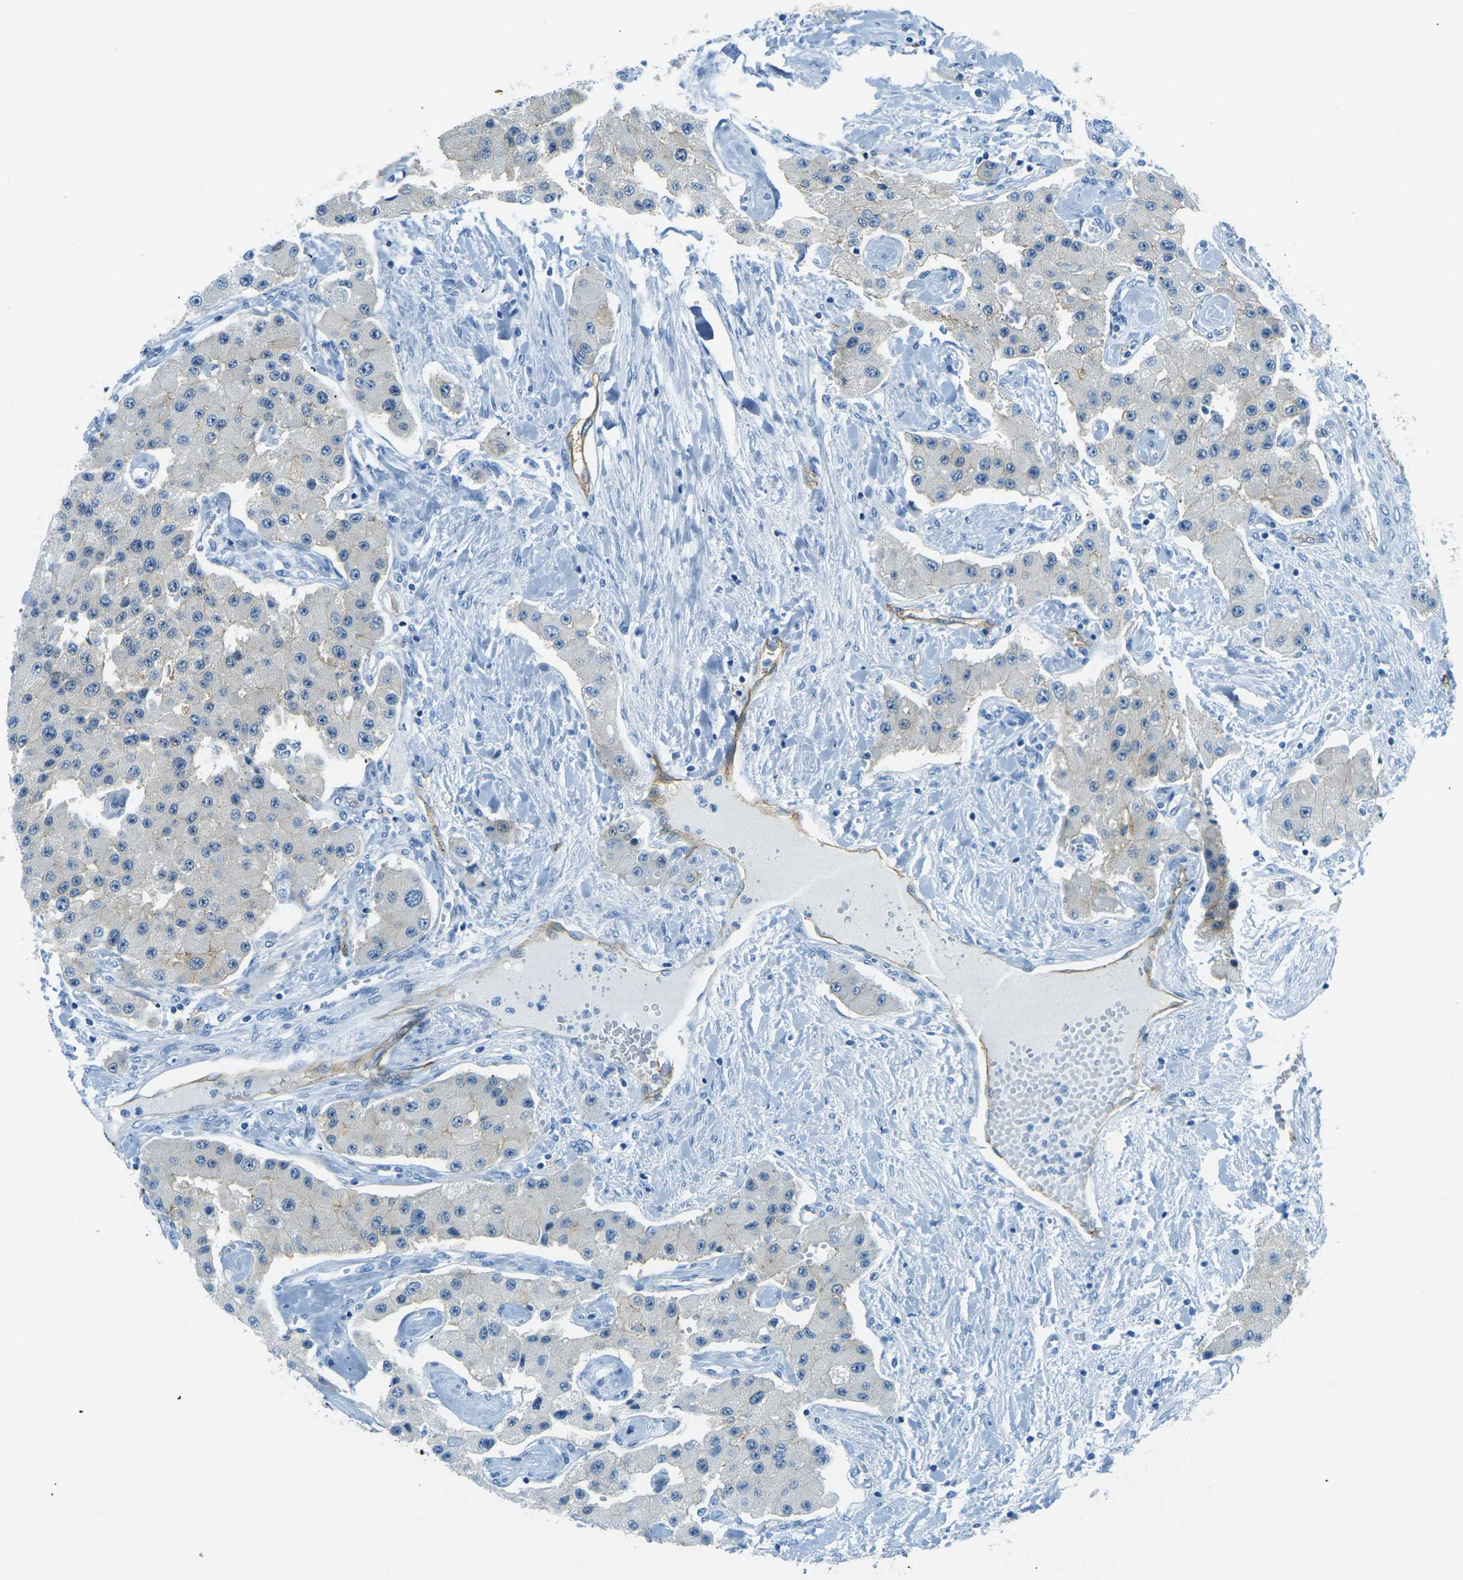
{"staining": {"intensity": "weak", "quantity": "<25%", "location": "cytoplasmic/membranous"}, "tissue": "carcinoid", "cell_type": "Tumor cells", "image_type": "cancer", "snomed": [{"axis": "morphology", "description": "Carcinoid, malignant, NOS"}, {"axis": "topography", "description": "Pancreas"}], "caption": "The immunohistochemistry (IHC) photomicrograph has no significant expression in tumor cells of carcinoid tissue.", "gene": "OCLN", "patient": {"sex": "male", "age": 41}}